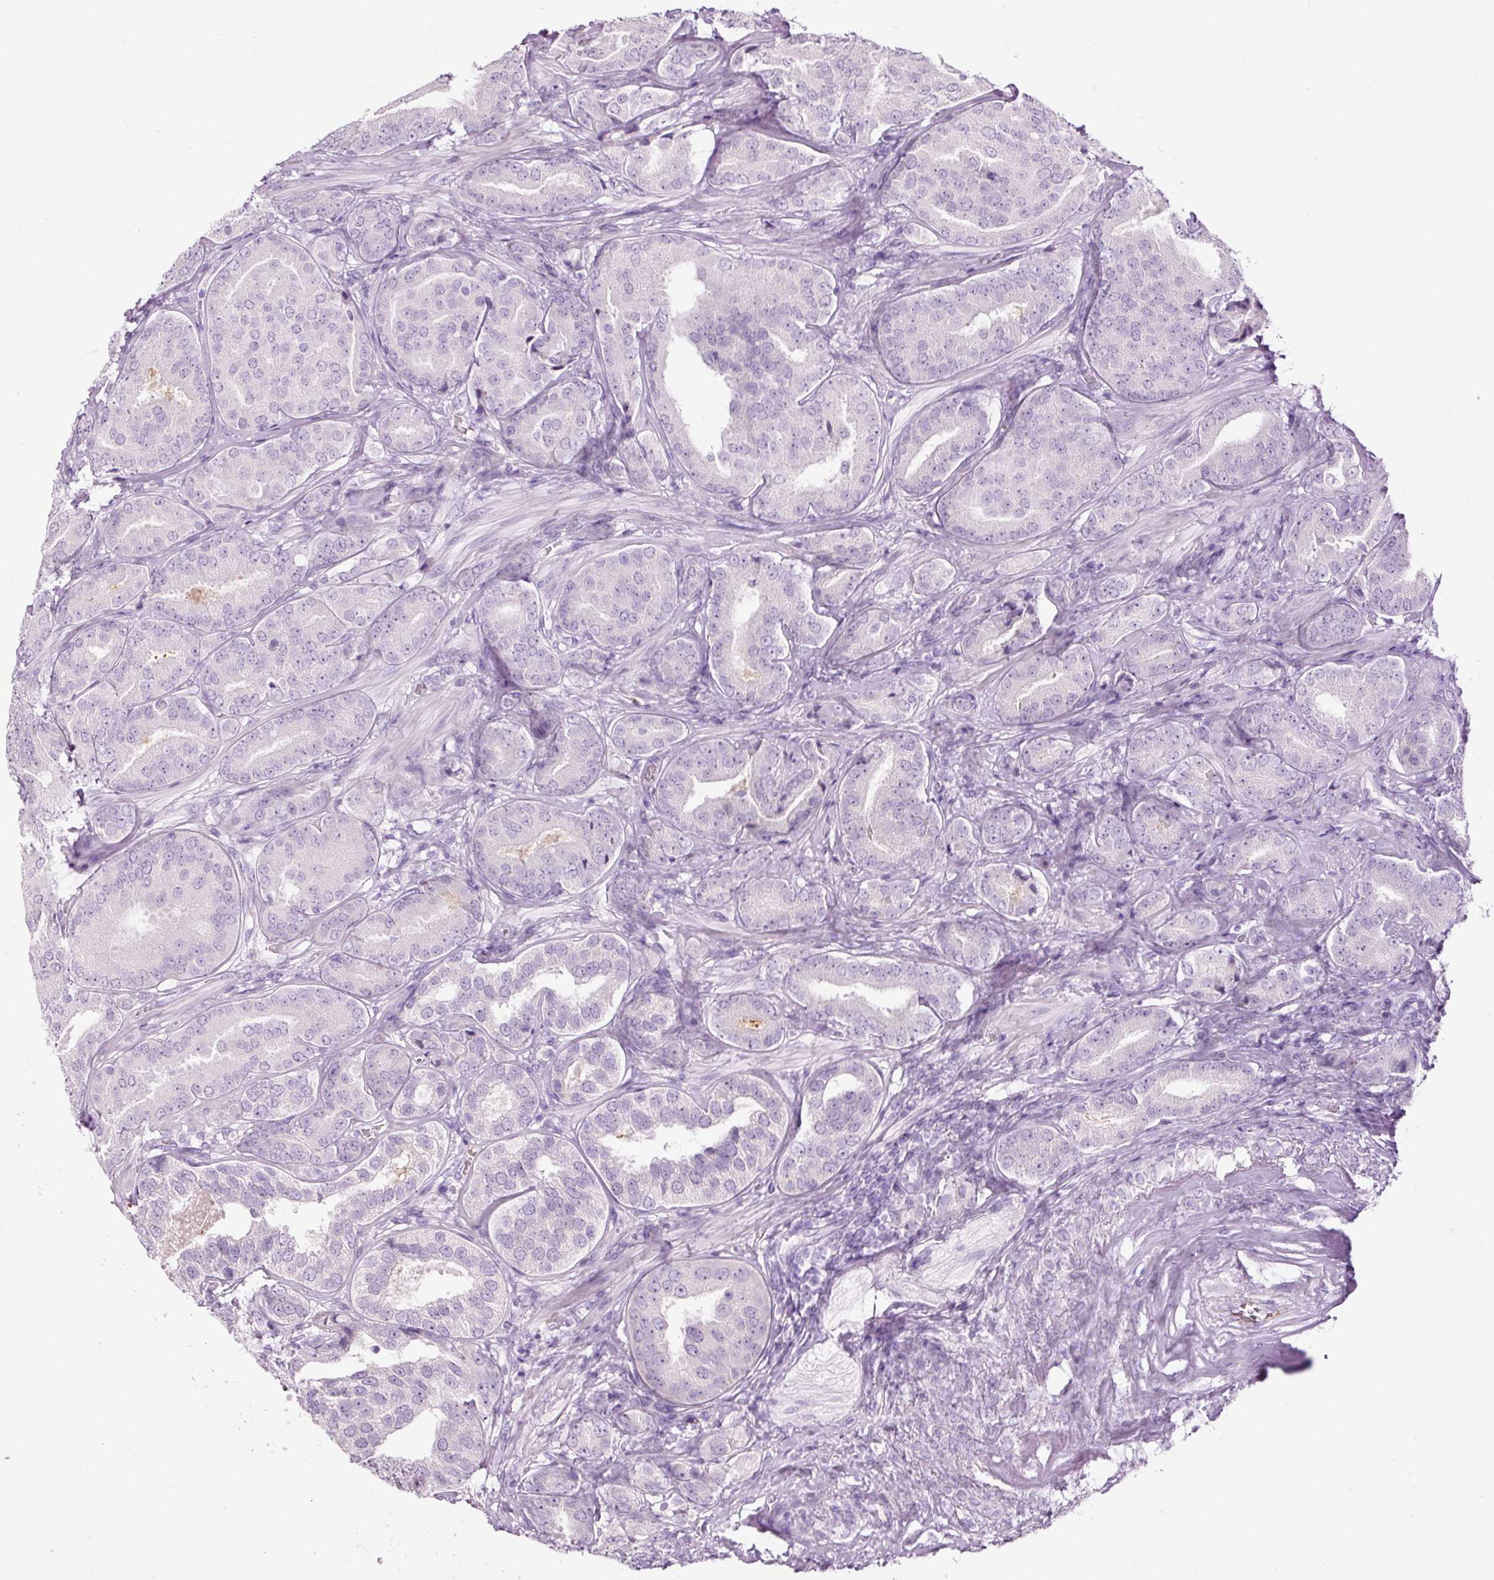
{"staining": {"intensity": "negative", "quantity": "none", "location": "none"}, "tissue": "prostate cancer", "cell_type": "Tumor cells", "image_type": "cancer", "snomed": [{"axis": "morphology", "description": "Adenocarcinoma, High grade"}, {"axis": "topography", "description": "Prostate"}], "caption": "Human prostate high-grade adenocarcinoma stained for a protein using IHC demonstrates no expression in tumor cells.", "gene": "KLF1", "patient": {"sex": "male", "age": 63}}